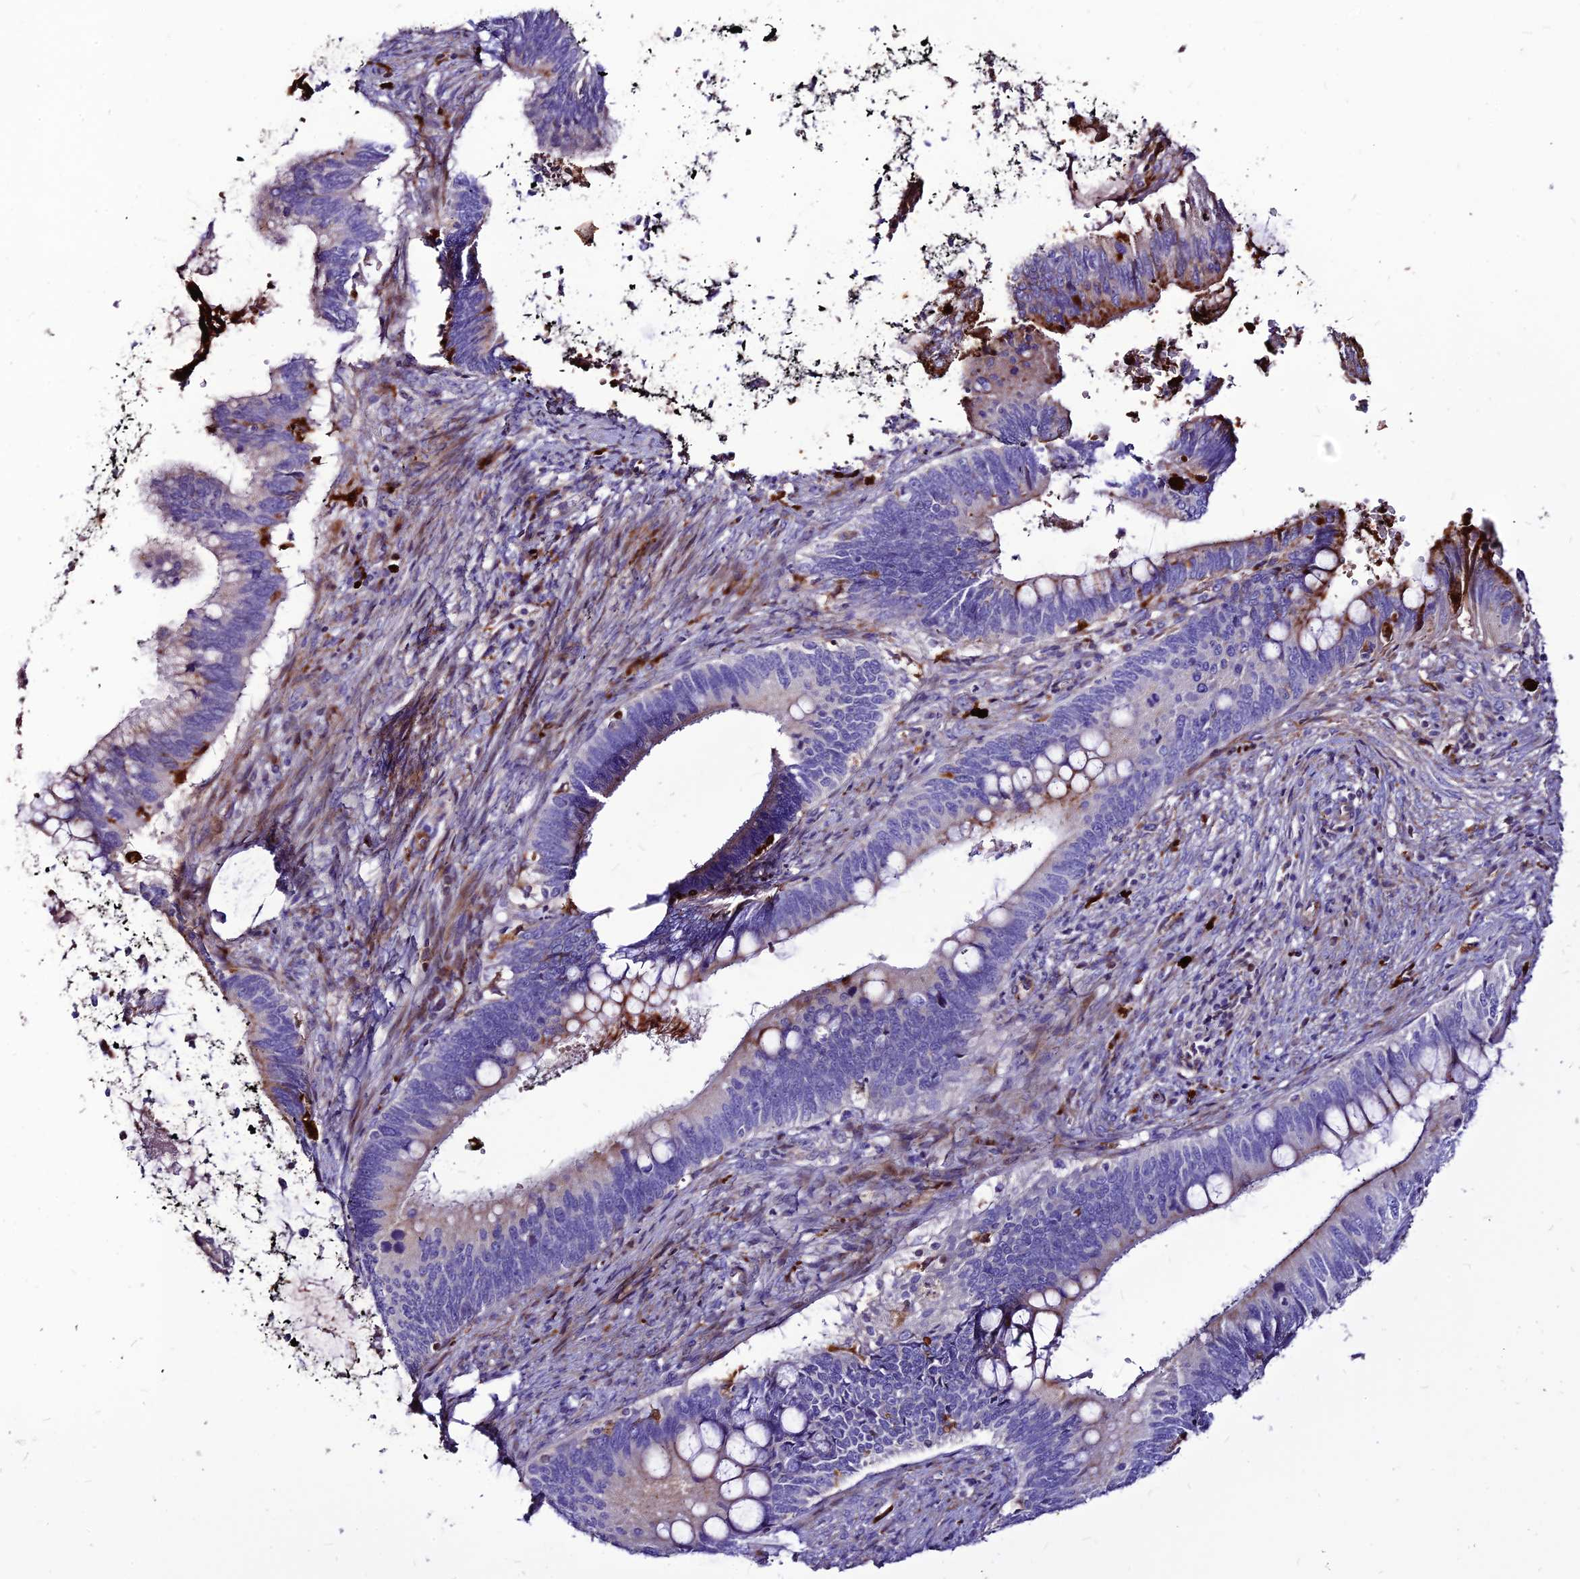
{"staining": {"intensity": "negative", "quantity": "none", "location": "none"}, "tissue": "cervical cancer", "cell_type": "Tumor cells", "image_type": "cancer", "snomed": [{"axis": "morphology", "description": "Adenocarcinoma, NOS"}, {"axis": "topography", "description": "Cervix"}], "caption": "The photomicrograph reveals no staining of tumor cells in cervical cancer.", "gene": "RIMOC1", "patient": {"sex": "female", "age": 42}}